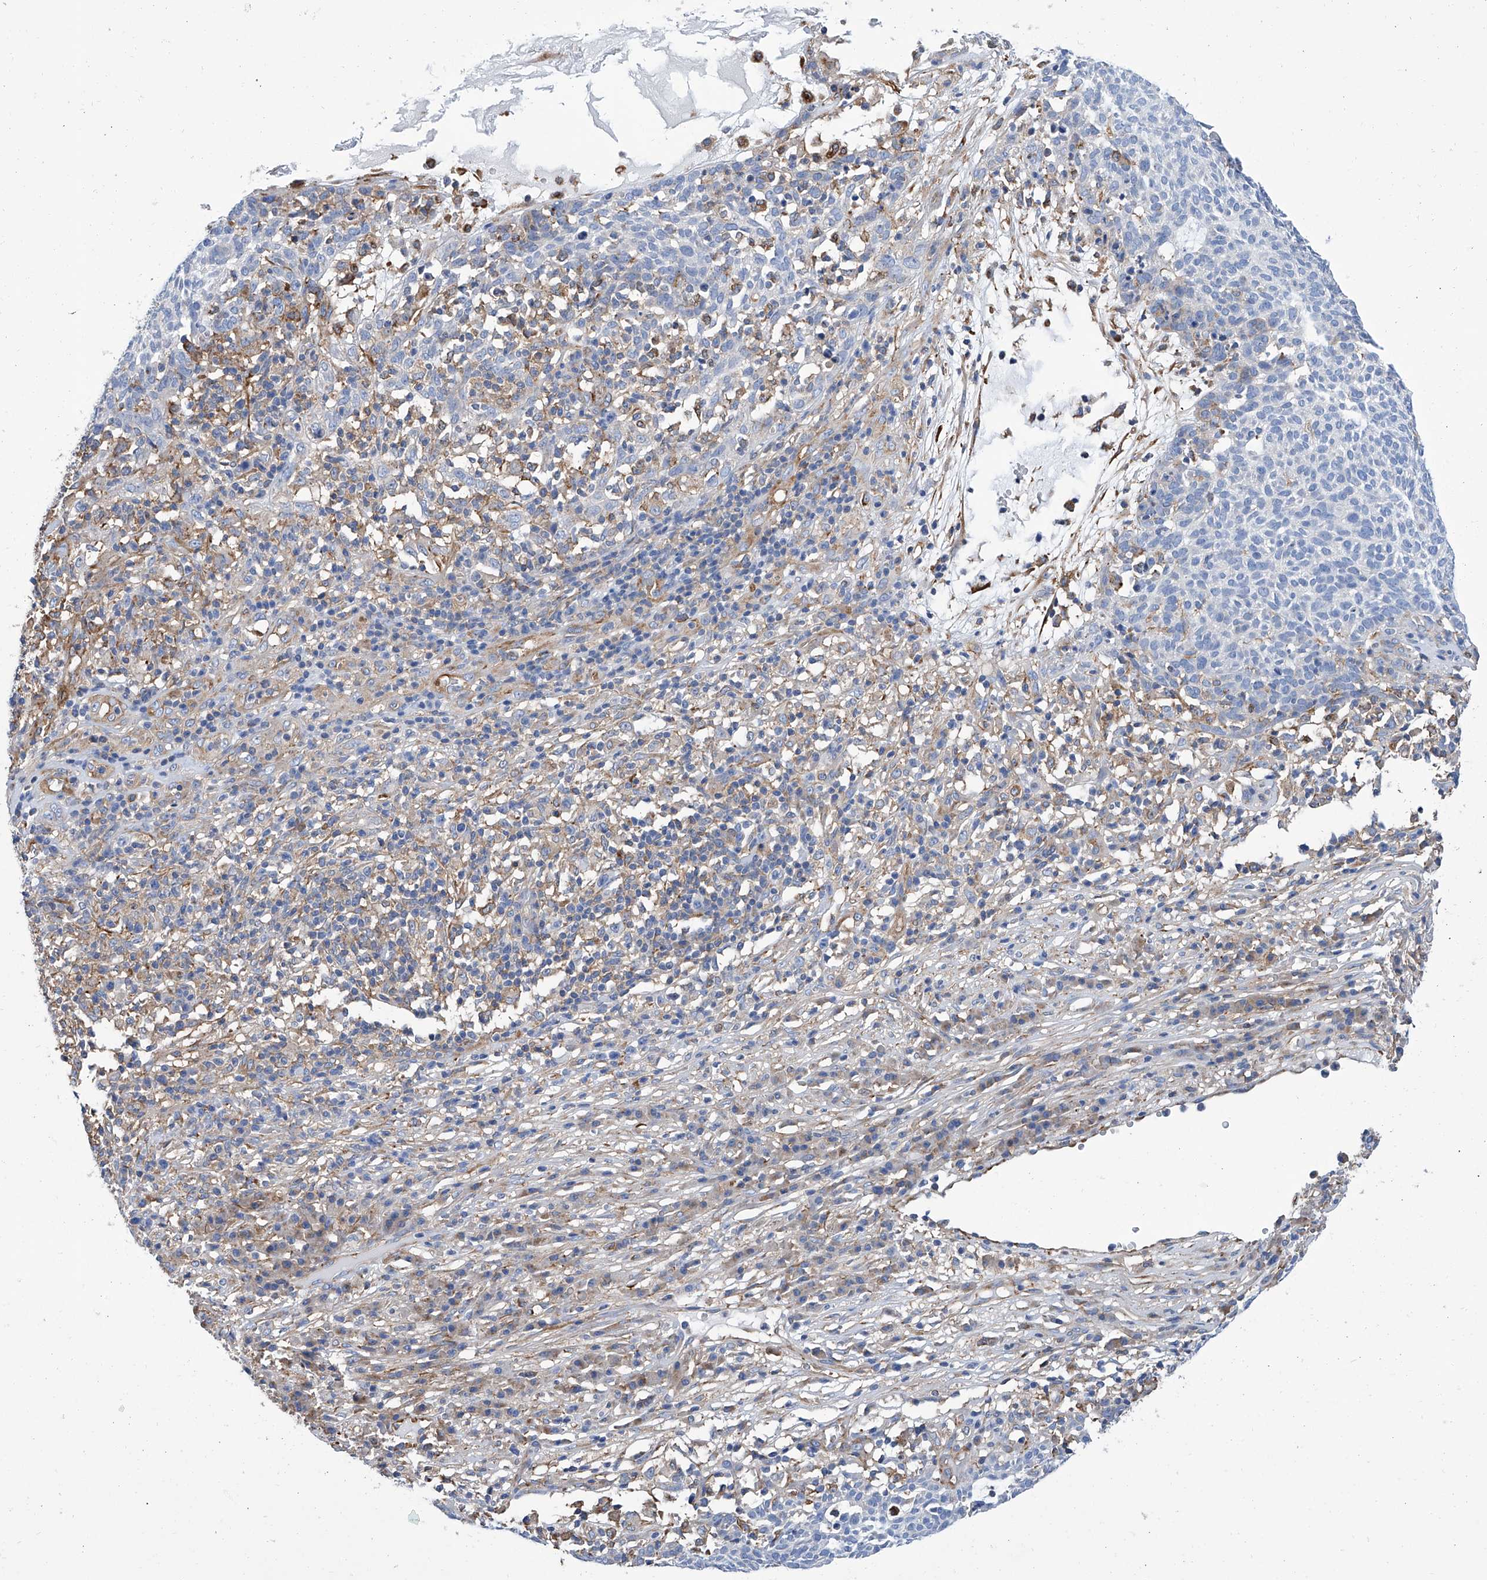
{"staining": {"intensity": "negative", "quantity": "none", "location": "none"}, "tissue": "skin cancer", "cell_type": "Tumor cells", "image_type": "cancer", "snomed": [{"axis": "morphology", "description": "Squamous cell carcinoma, NOS"}, {"axis": "topography", "description": "Skin"}], "caption": "A histopathology image of skin cancer stained for a protein shows no brown staining in tumor cells. (DAB (3,3'-diaminobenzidine) immunohistochemistry (IHC), high magnification).", "gene": "GPT", "patient": {"sex": "female", "age": 90}}